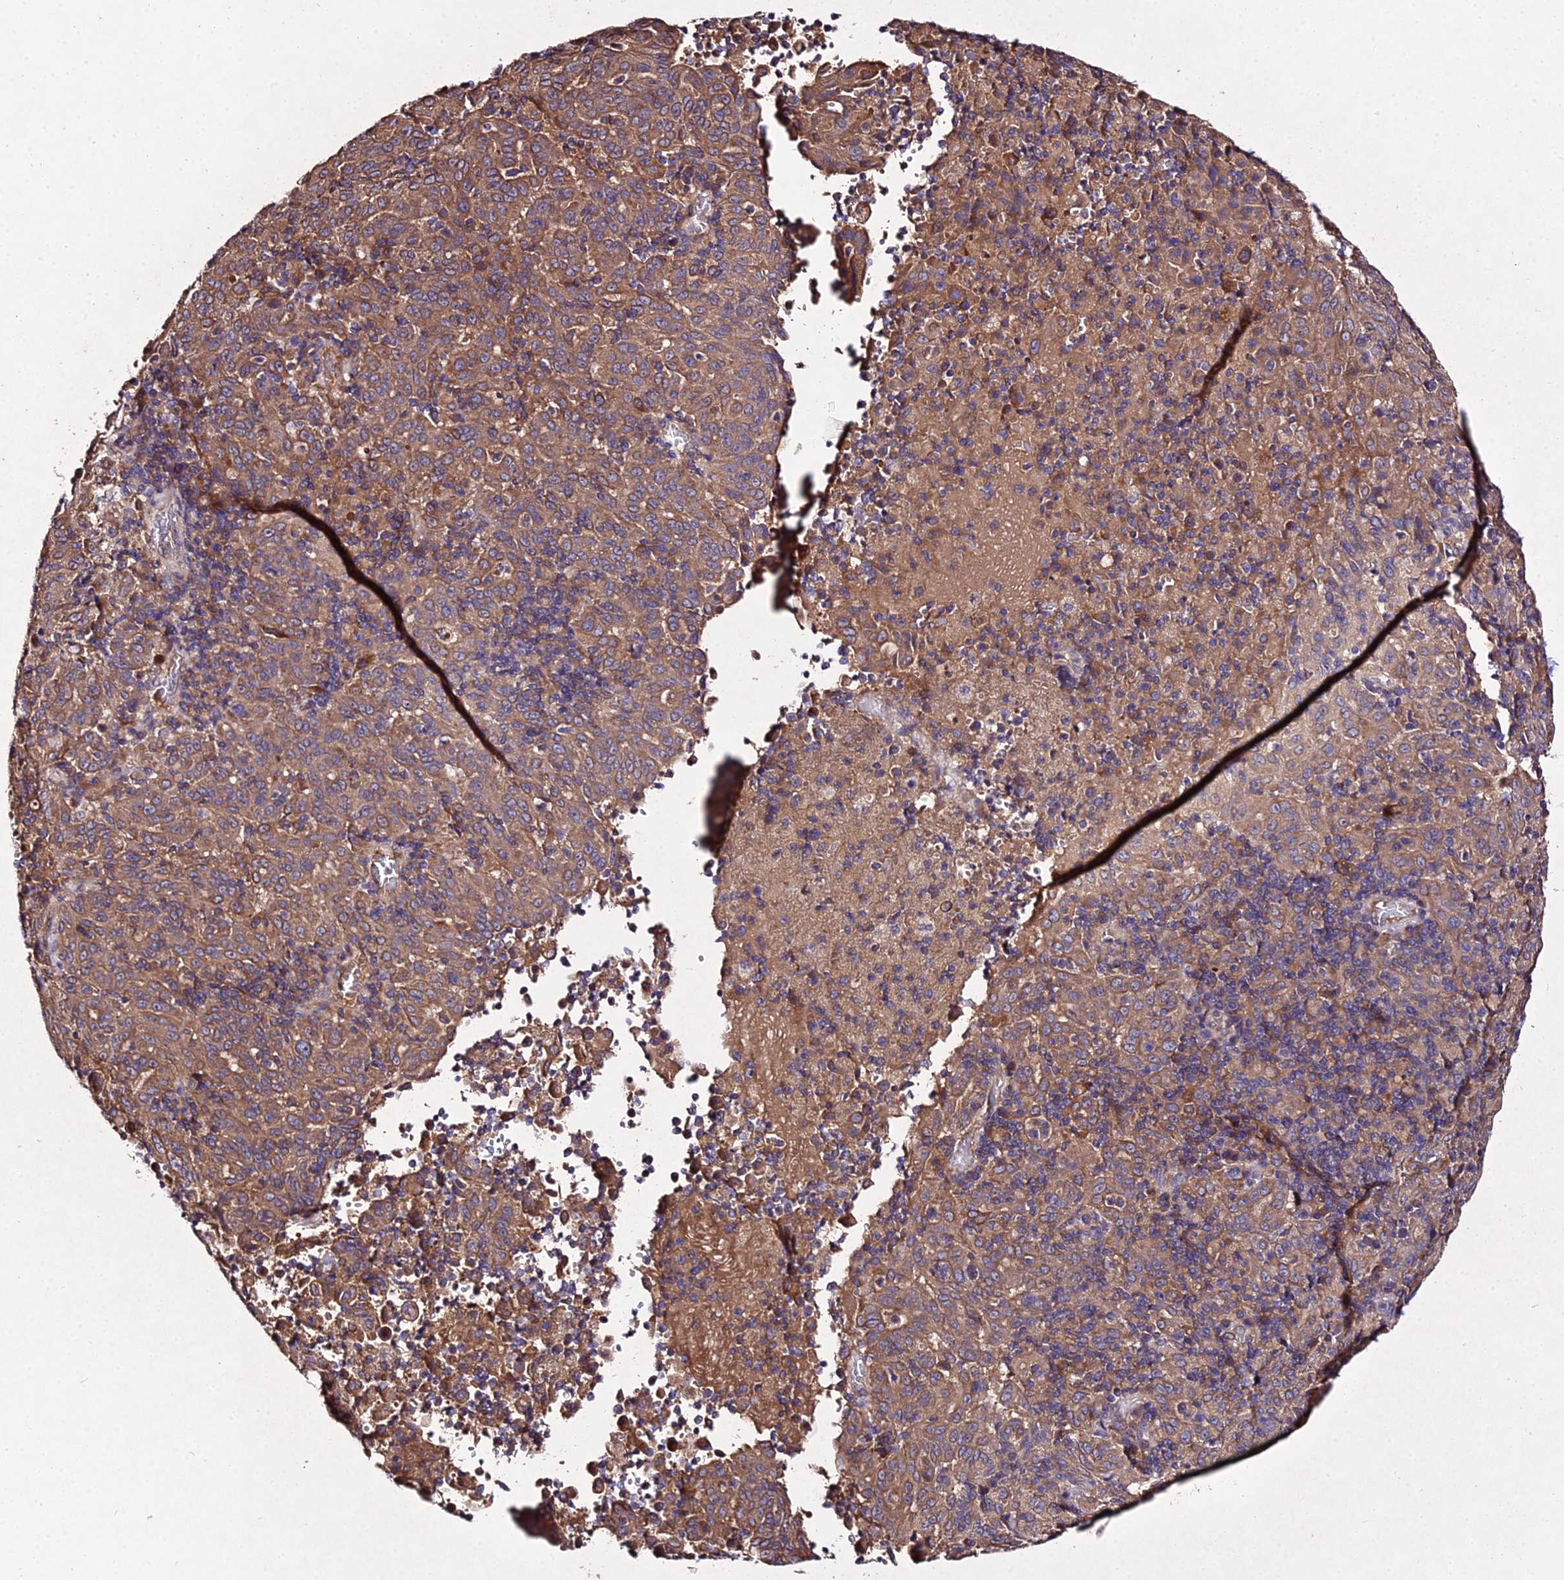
{"staining": {"intensity": "moderate", "quantity": ">75%", "location": "cytoplasmic/membranous"}, "tissue": "pancreatic cancer", "cell_type": "Tumor cells", "image_type": "cancer", "snomed": [{"axis": "morphology", "description": "Adenocarcinoma, NOS"}, {"axis": "topography", "description": "Pancreas"}], "caption": "About >75% of tumor cells in human pancreatic adenocarcinoma demonstrate moderate cytoplasmic/membranous protein expression as visualized by brown immunohistochemical staining.", "gene": "AP3M2", "patient": {"sex": "male", "age": 63}}